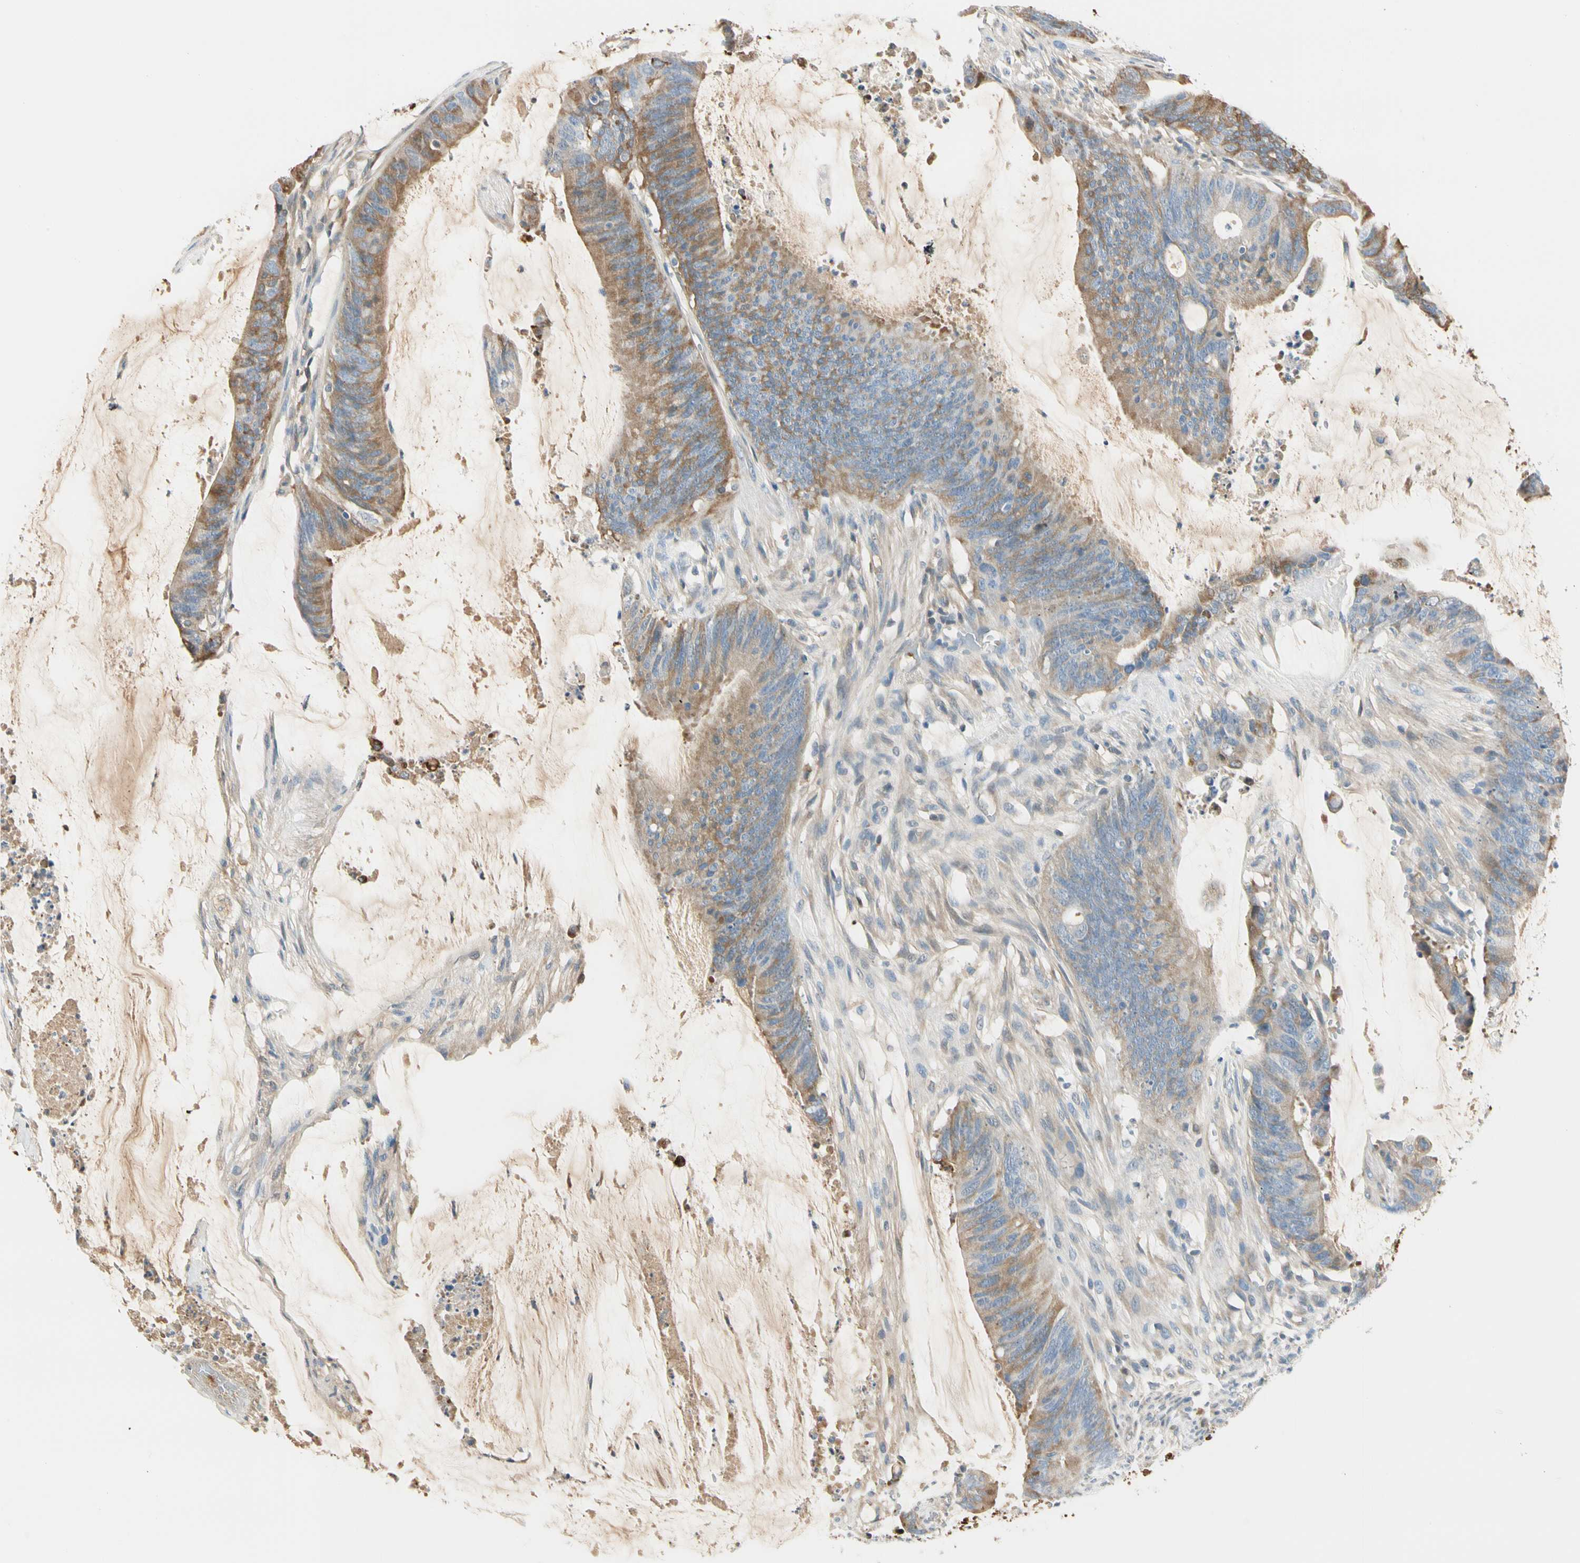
{"staining": {"intensity": "moderate", "quantity": ">75%", "location": "cytoplasmic/membranous"}, "tissue": "colorectal cancer", "cell_type": "Tumor cells", "image_type": "cancer", "snomed": [{"axis": "morphology", "description": "Adenocarcinoma, NOS"}, {"axis": "topography", "description": "Rectum"}], "caption": "The histopathology image shows immunohistochemical staining of colorectal cancer. There is moderate cytoplasmic/membranous positivity is present in approximately >75% of tumor cells.", "gene": "LAMB3", "patient": {"sex": "female", "age": 66}}